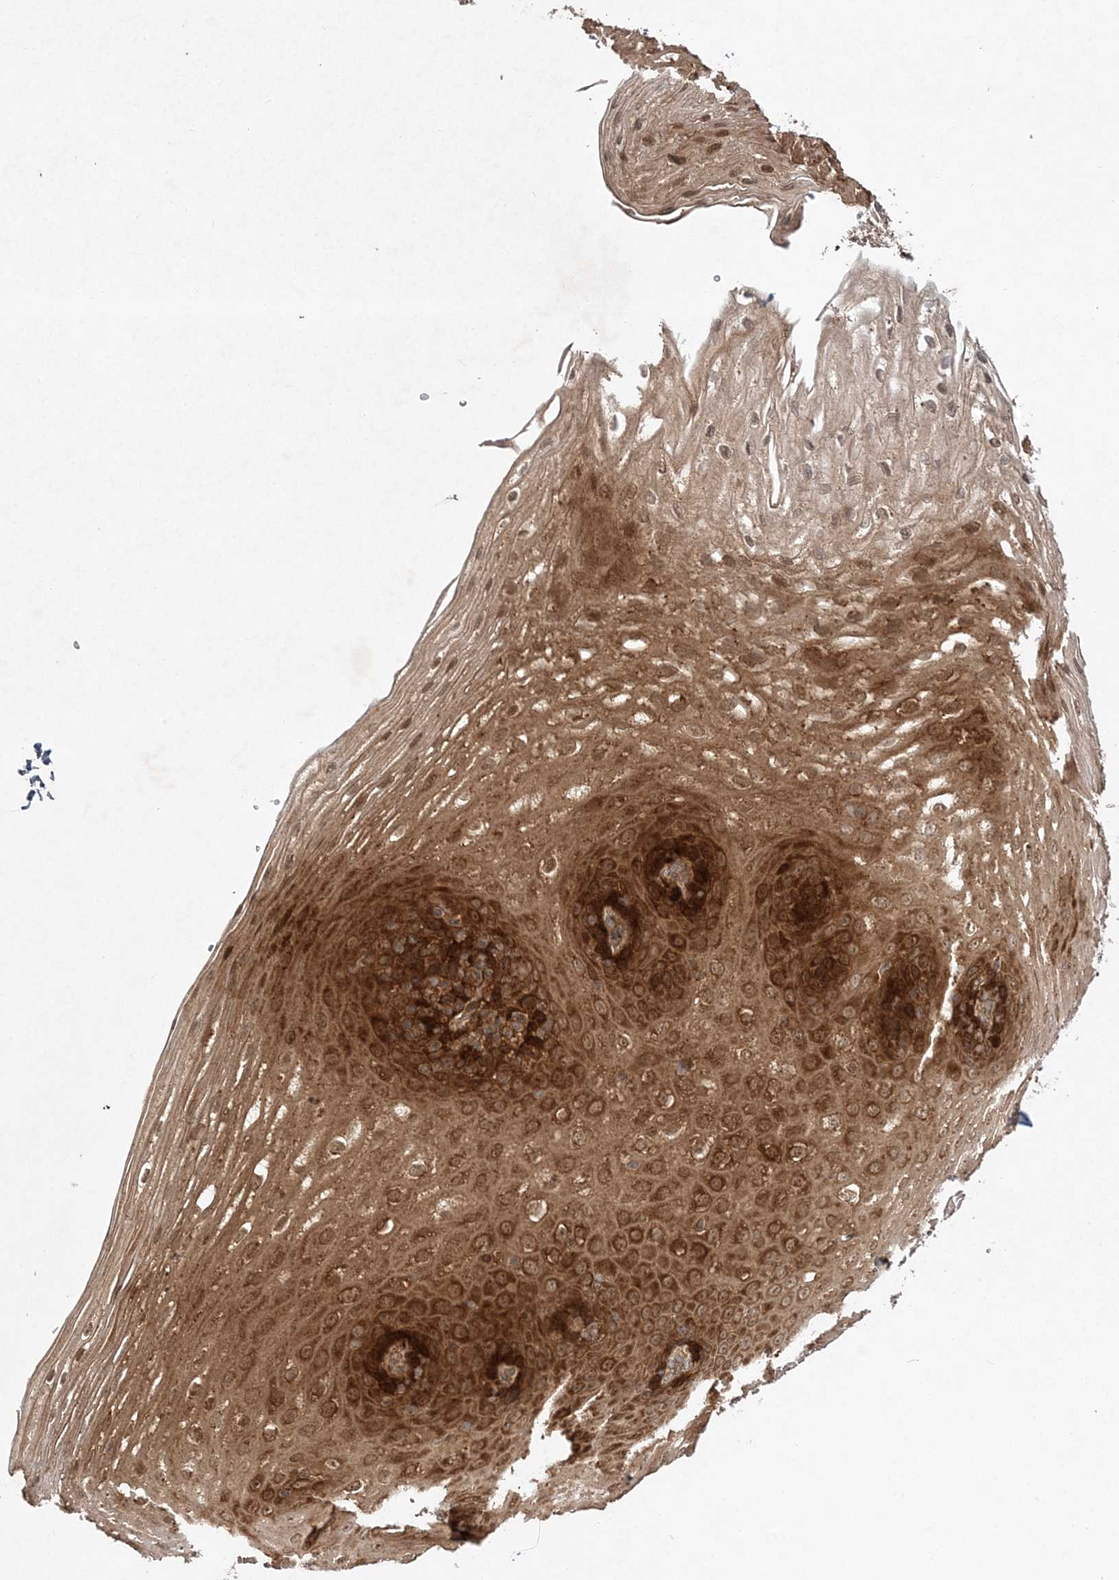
{"staining": {"intensity": "strong", "quantity": "25%-75%", "location": "cytoplasmic/membranous,nuclear"}, "tissue": "esophagus", "cell_type": "Squamous epithelial cells", "image_type": "normal", "snomed": [{"axis": "morphology", "description": "Normal tissue, NOS"}, {"axis": "topography", "description": "Esophagus"}], "caption": "Immunohistochemical staining of unremarkable esophagus demonstrates 25%-75% levels of strong cytoplasmic/membranous,nuclear protein positivity in approximately 25%-75% of squamous epithelial cells. The protein is stained brown, and the nuclei are stained in blue (DAB (3,3'-diaminobenzidine) IHC with brightfield microscopy, high magnification).", "gene": "TMEM9B", "patient": {"sex": "female", "age": 66}}